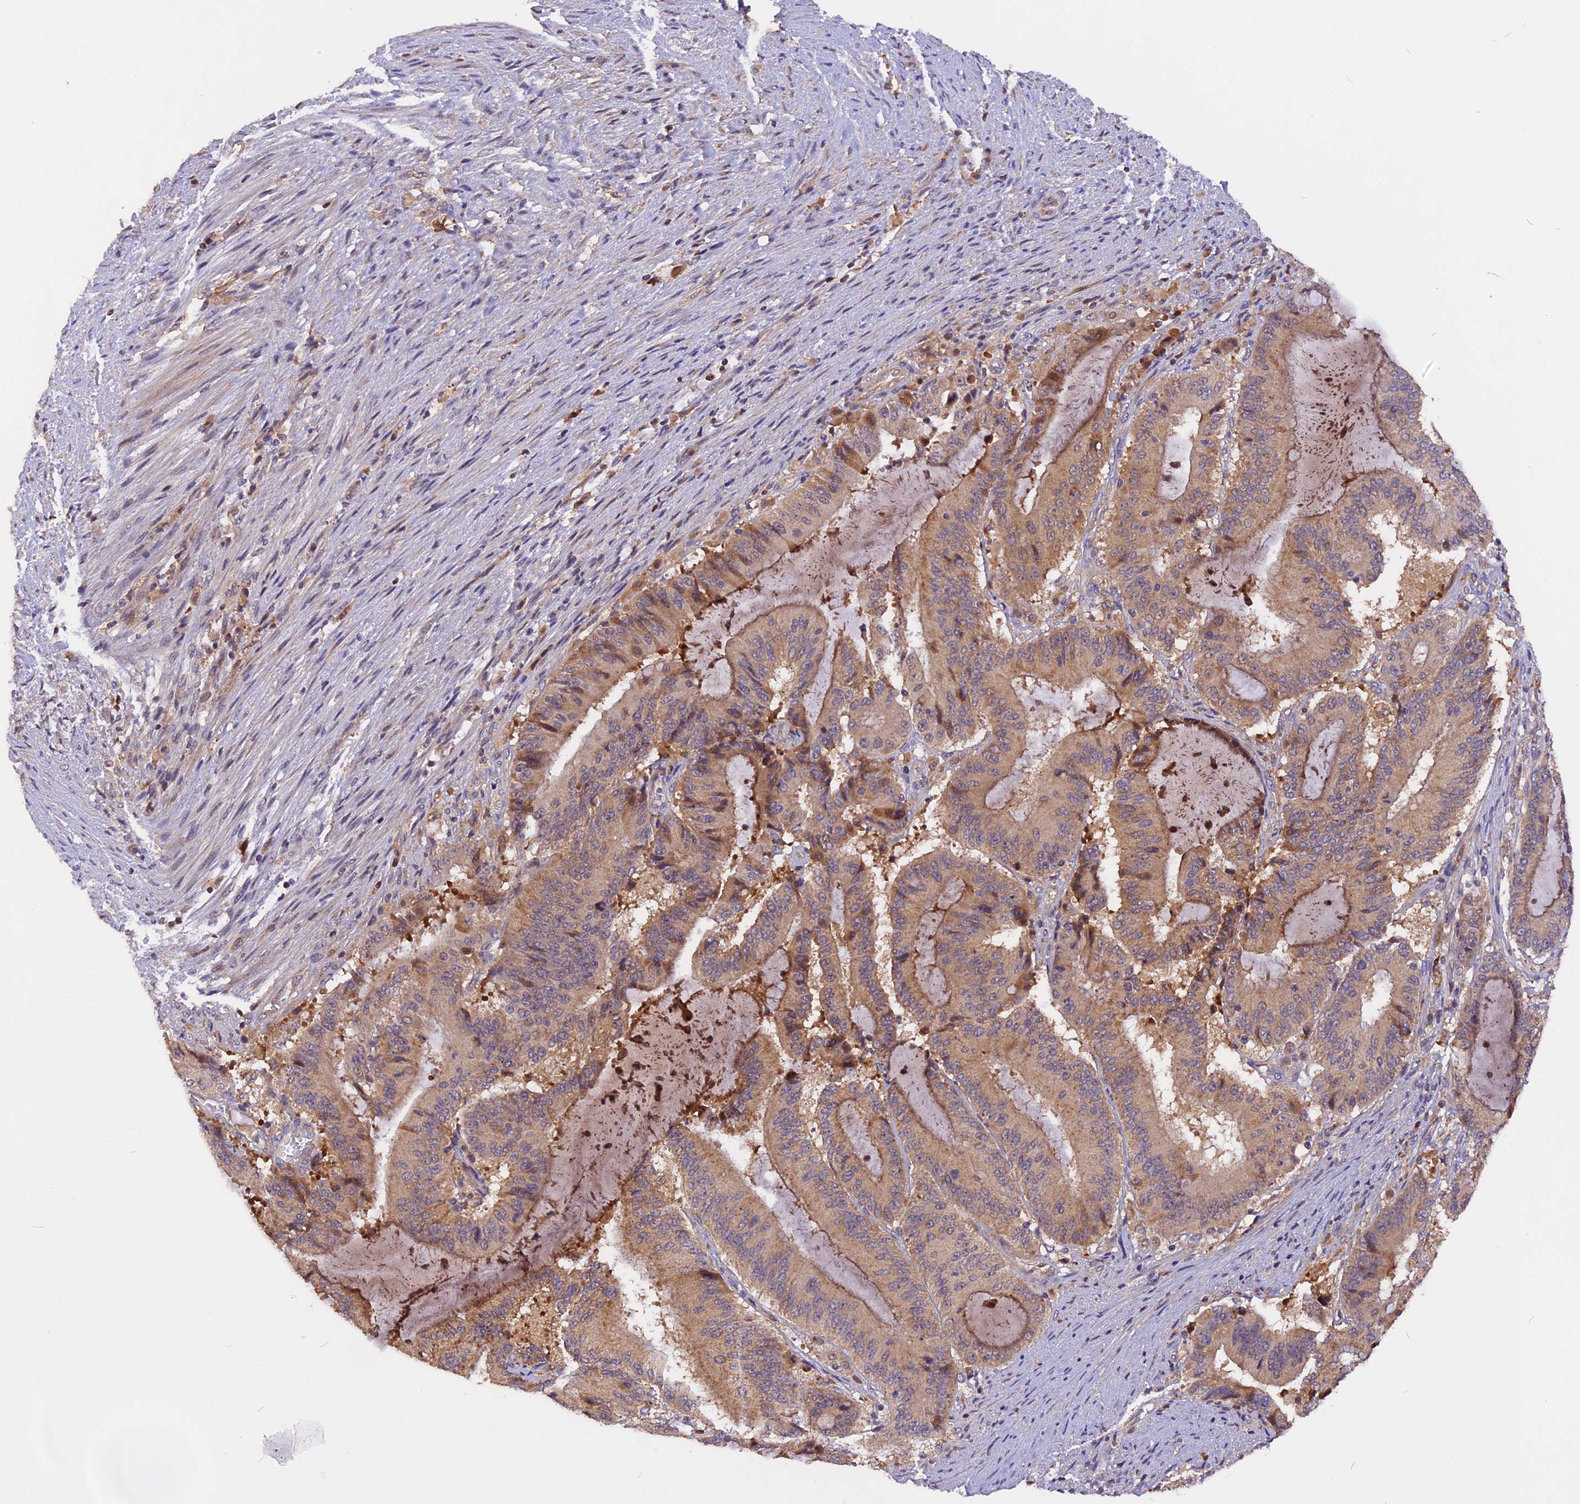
{"staining": {"intensity": "moderate", "quantity": ">75%", "location": "cytoplasmic/membranous"}, "tissue": "liver cancer", "cell_type": "Tumor cells", "image_type": "cancer", "snomed": [{"axis": "morphology", "description": "Normal tissue, NOS"}, {"axis": "morphology", "description": "Cholangiocarcinoma"}, {"axis": "topography", "description": "Liver"}, {"axis": "topography", "description": "Peripheral nerve tissue"}], "caption": "Immunohistochemistry histopathology image of liver cholangiocarcinoma stained for a protein (brown), which reveals medium levels of moderate cytoplasmic/membranous positivity in about >75% of tumor cells.", "gene": "MARK4", "patient": {"sex": "female", "age": 73}}